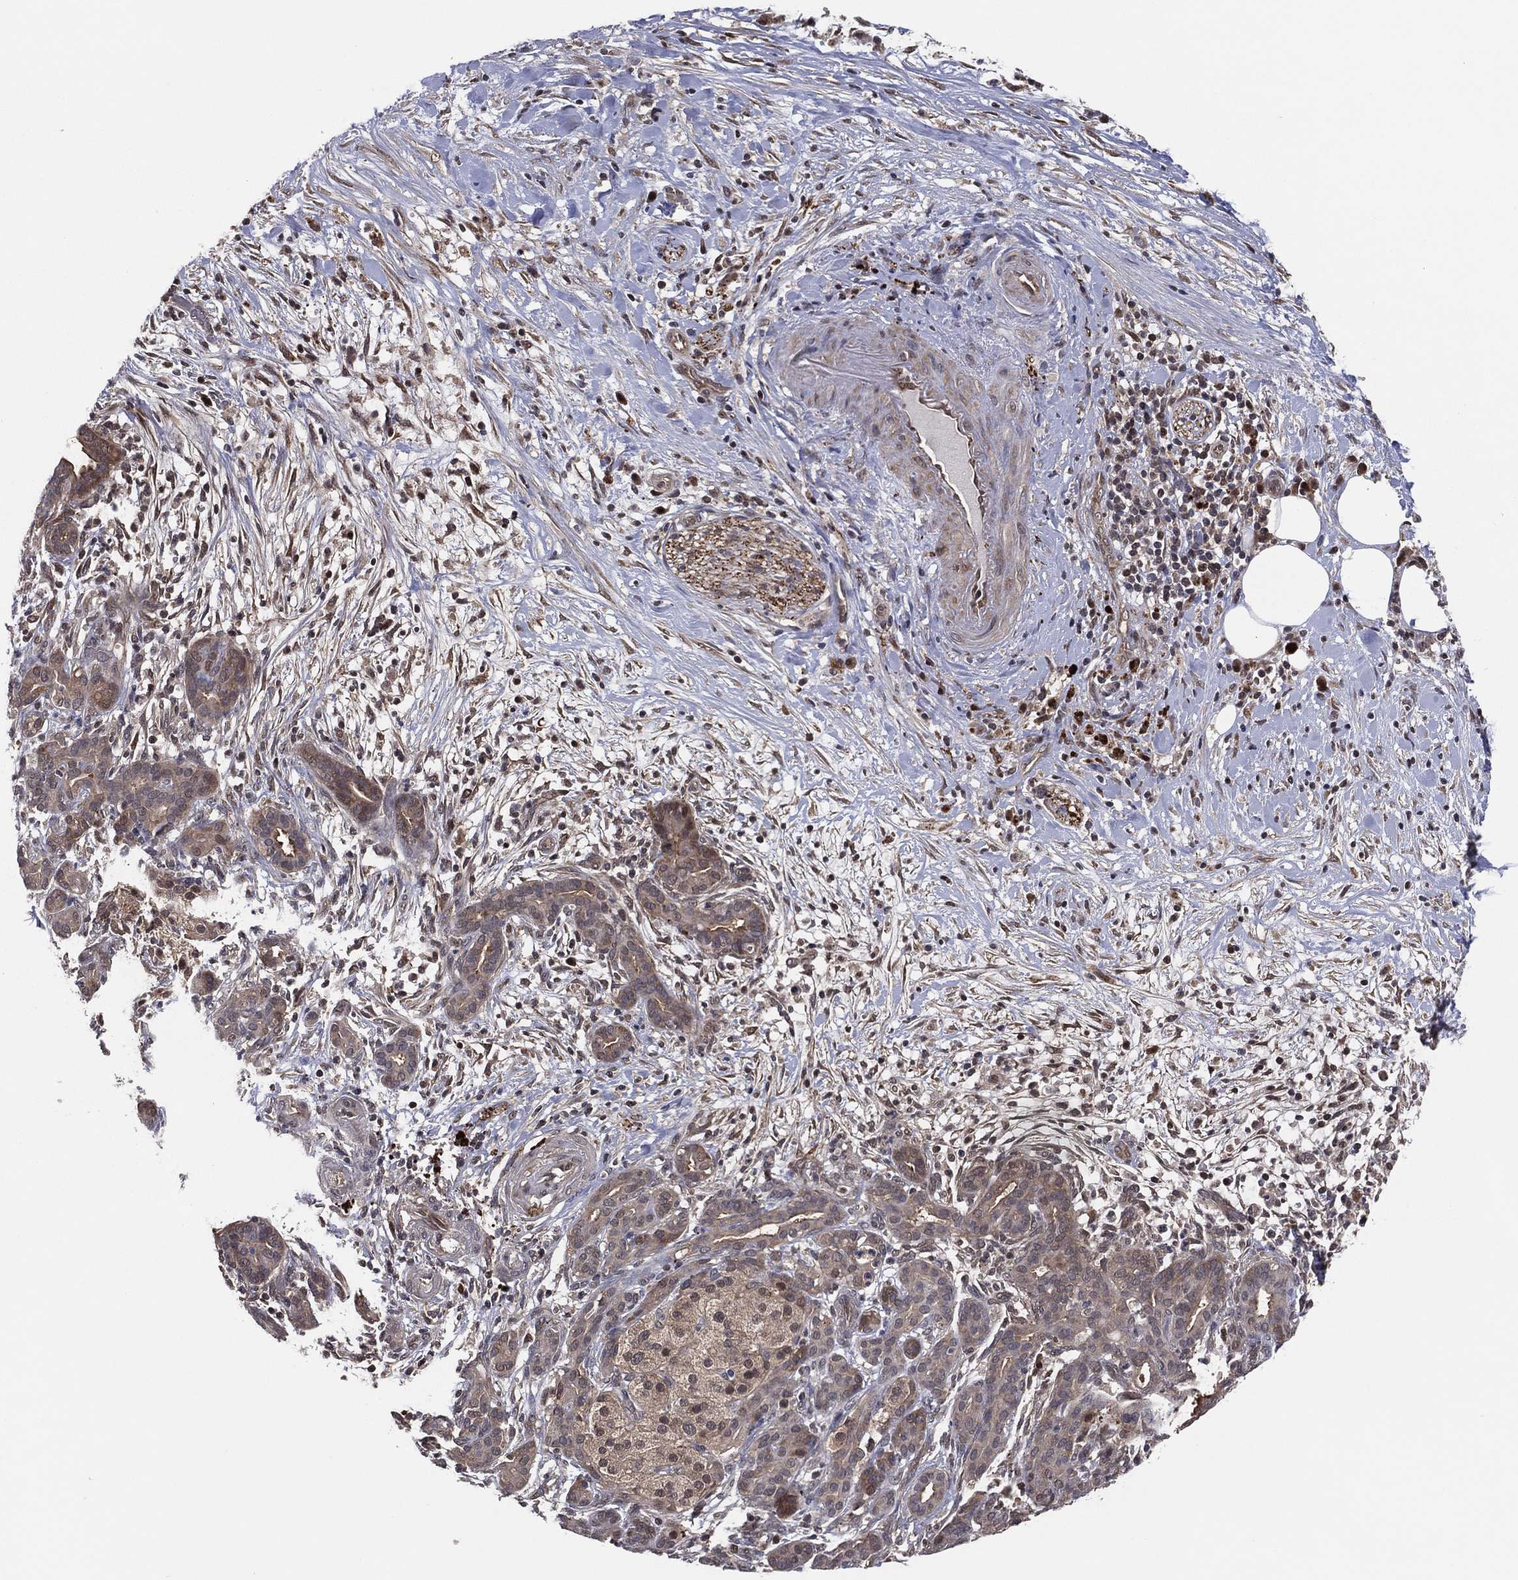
{"staining": {"intensity": "weak", "quantity": "<25%", "location": "cytoplasmic/membranous"}, "tissue": "pancreatic cancer", "cell_type": "Tumor cells", "image_type": "cancer", "snomed": [{"axis": "morphology", "description": "Adenocarcinoma, NOS"}, {"axis": "topography", "description": "Pancreas"}], "caption": "Pancreatic cancer (adenocarcinoma) stained for a protein using immunohistochemistry (IHC) shows no positivity tumor cells.", "gene": "ICOSLG", "patient": {"sex": "male", "age": 44}}